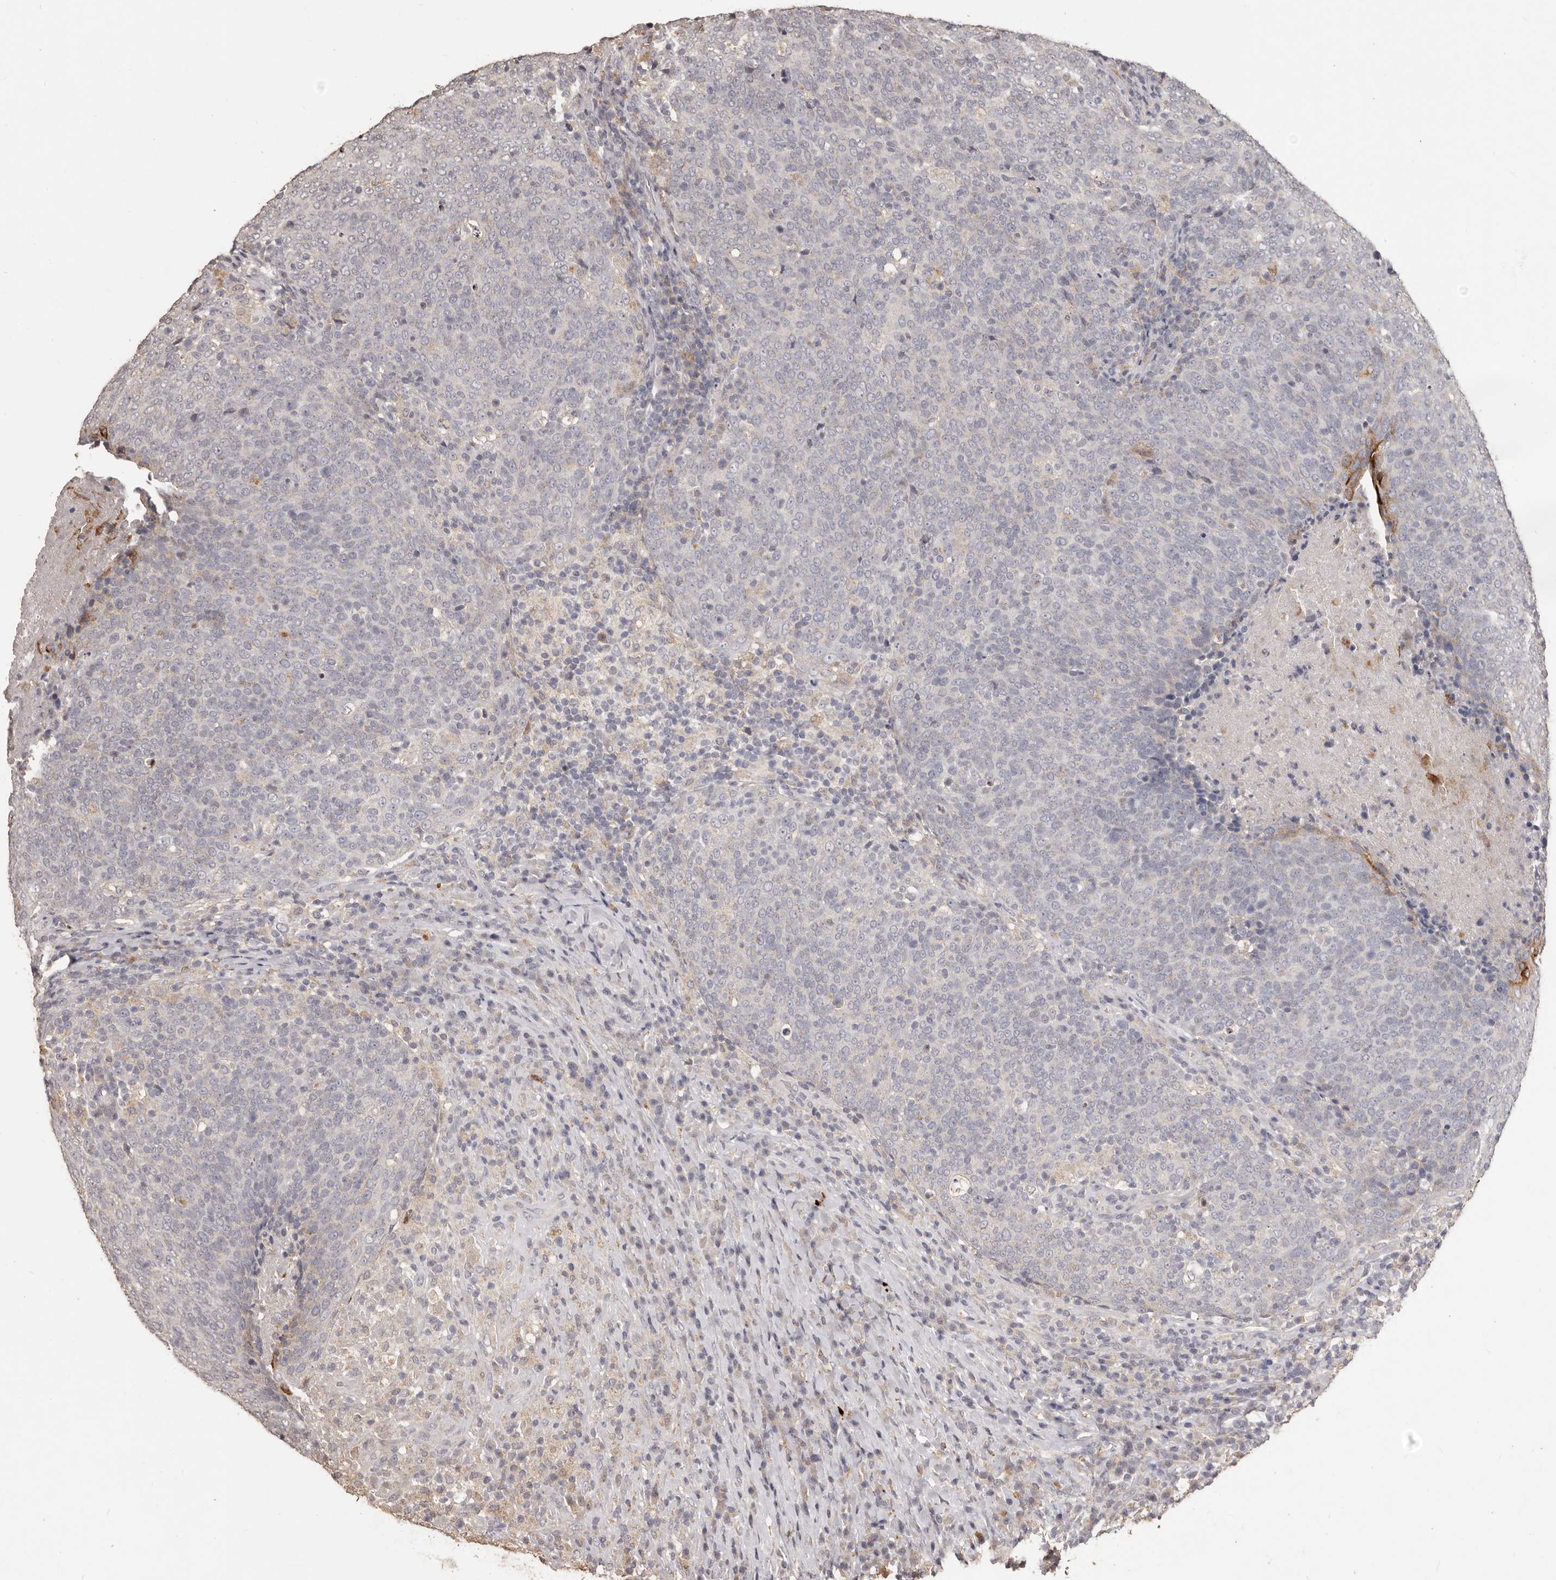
{"staining": {"intensity": "weak", "quantity": "<25%", "location": "cytoplasmic/membranous"}, "tissue": "head and neck cancer", "cell_type": "Tumor cells", "image_type": "cancer", "snomed": [{"axis": "morphology", "description": "Squamous cell carcinoma, NOS"}, {"axis": "morphology", "description": "Squamous cell carcinoma, metastatic, NOS"}, {"axis": "topography", "description": "Lymph node"}, {"axis": "topography", "description": "Head-Neck"}], "caption": "Histopathology image shows no protein expression in tumor cells of metastatic squamous cell carcinoma (head and neck) tissue.", "gene": "PRSS27", "patient": {"sex": "male", "age": 62}}